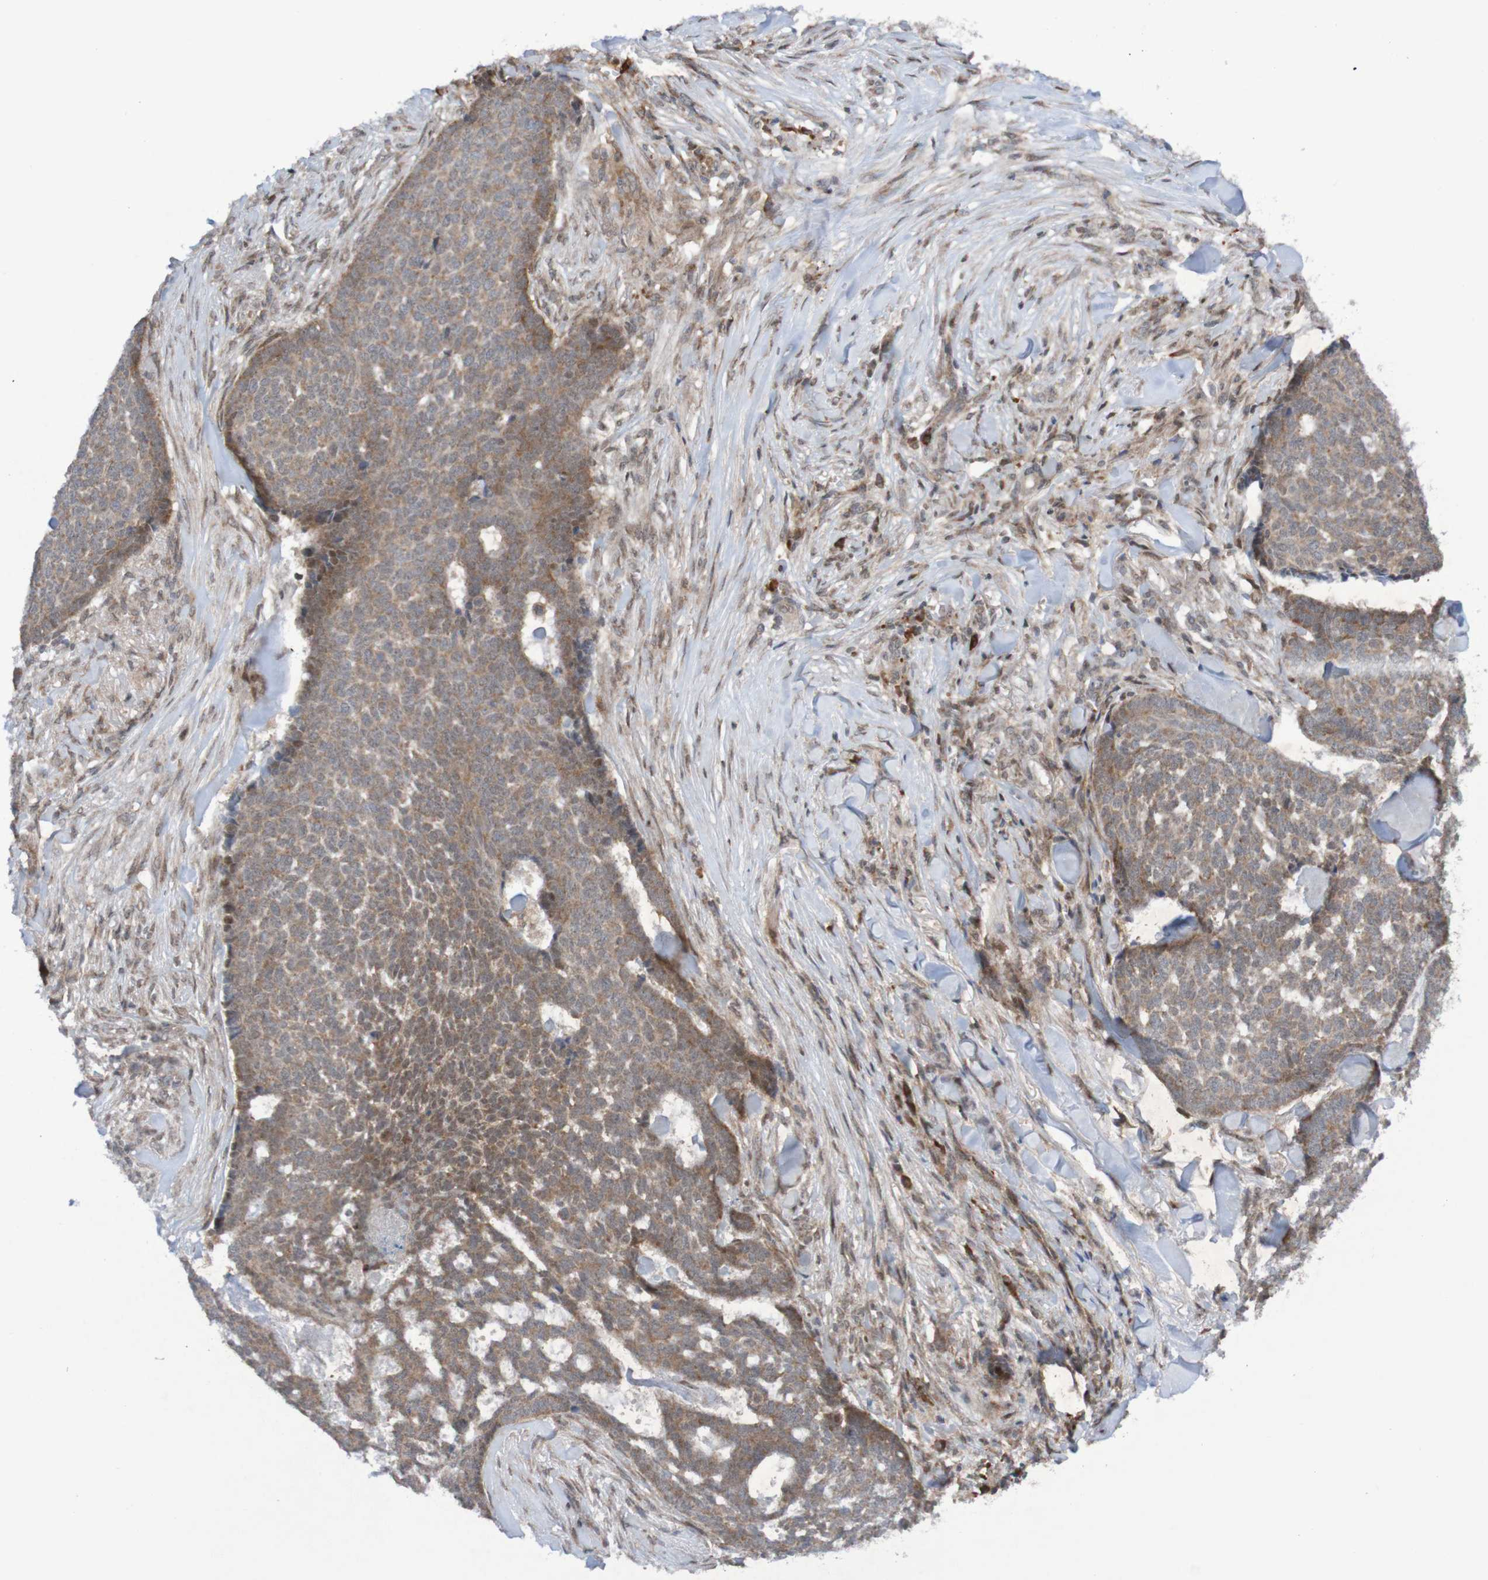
{"staining": {"intensity": "weak", "quantity": ">75%", "location": "cytoplasmic/membranous"}, "tissue": "skin cancer", "cell_type": "Tumor cells", "image_type": "cancer", "snomed": [{"axis": "morphology", "description": "Basal cell carcinoma"}, {"axis": "topography", "description": "Skin"}], "caption": "IHC histopathology image of neoplastic tissue: human skin cancer stained using immunohistochemistry exhibits low levels of weak protein expression localized specifically in the cytoplasmic/membranous of tumor cells, appearing as a cytoplasmic/membranous brown color.", "gene": "ITLN1", "patient": {"sex": "male", "age": 84}}